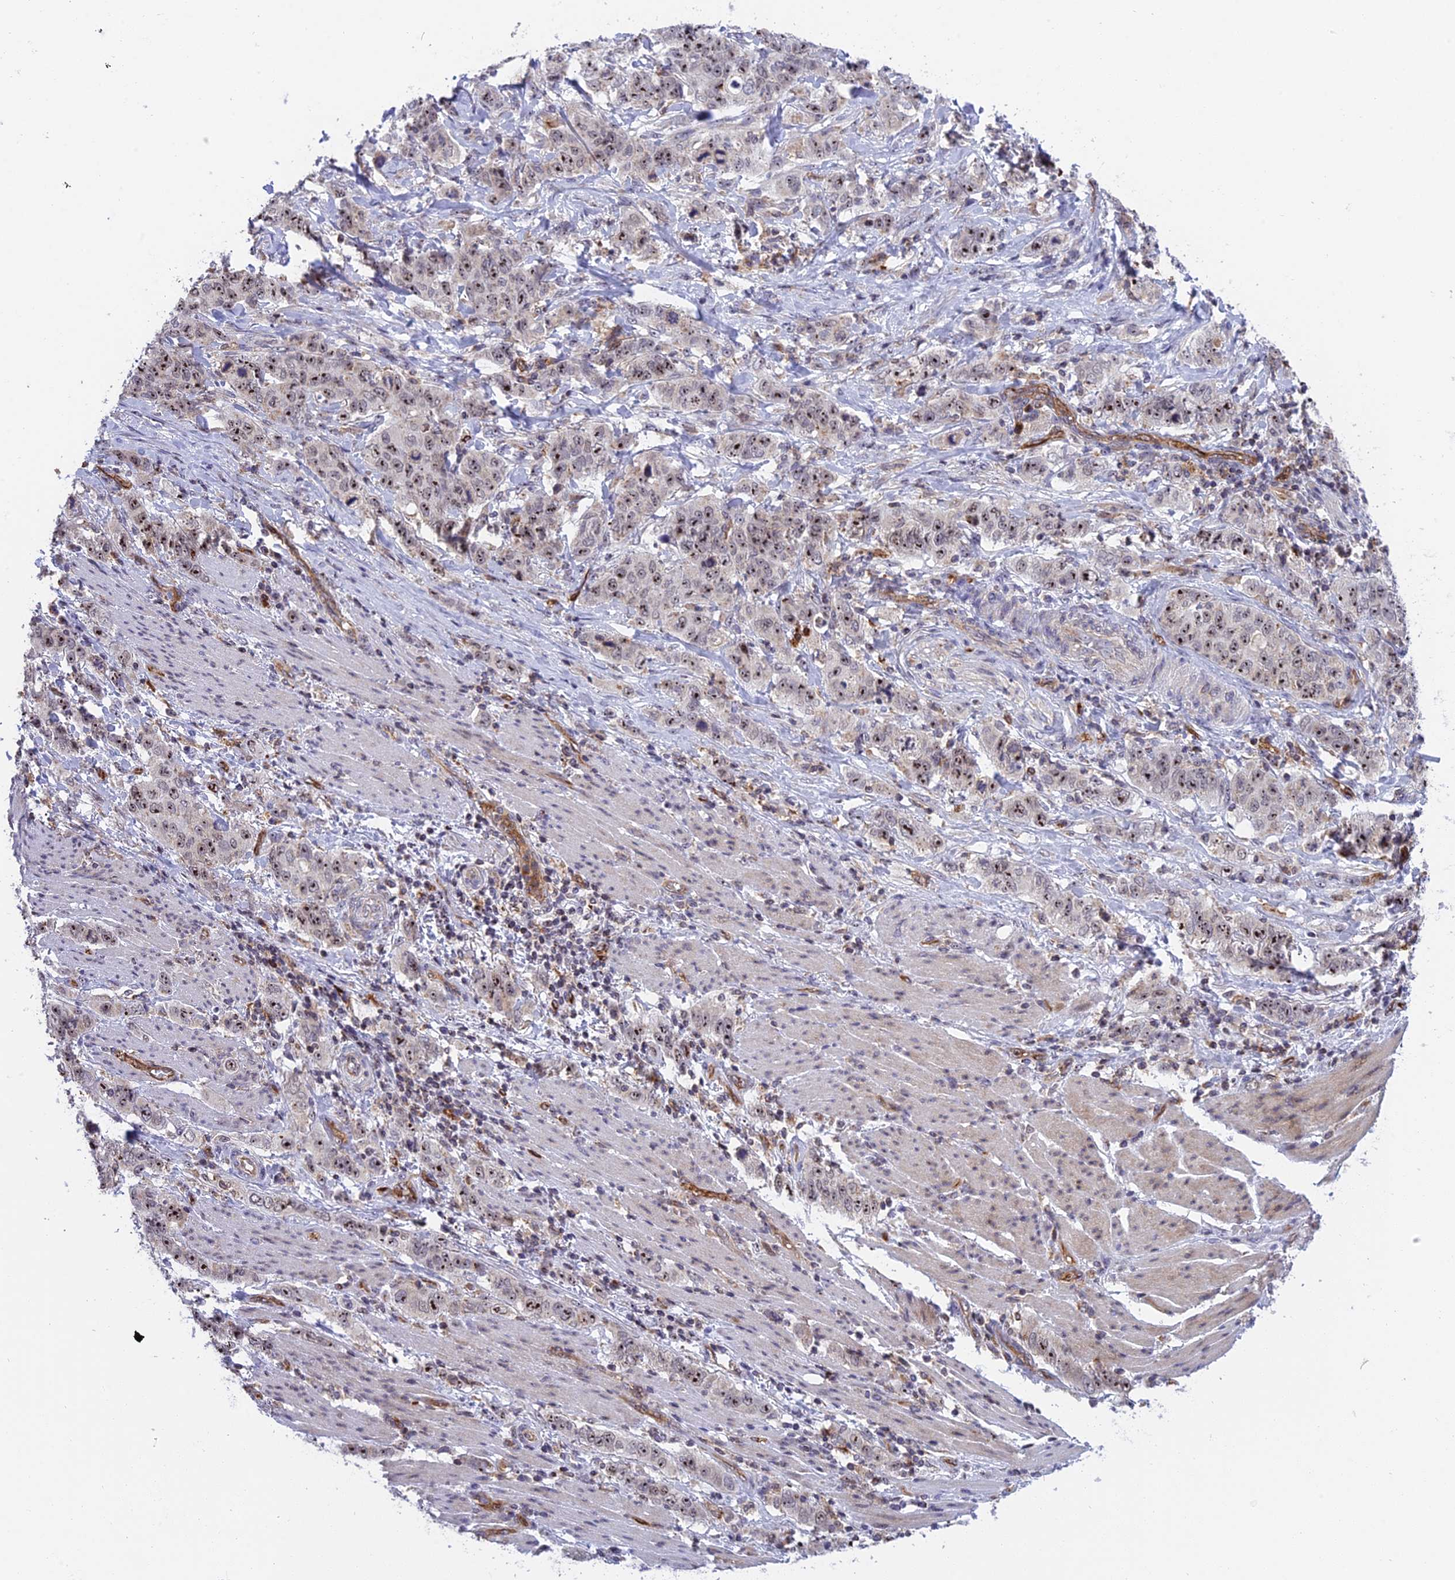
{"staining": {"intensity": "moderate", "quantity": ">75%", "location": "nuclear"}, "tissue": "stomach cancer", "cell_type": "Tumor cells", "image_type": "cancer", "snomed": [{"axis": "morphology", "description": "Adenocarcinoma, NOS"}, {"axis": "topography", "description": "Stomach"}], "caption": "Stomach adenocarcinoma stained for a protein reveals moderate nuclear positivity in tumor cells.", "gene": "MPND", "patient": {"sex": "male", "age": 48}}